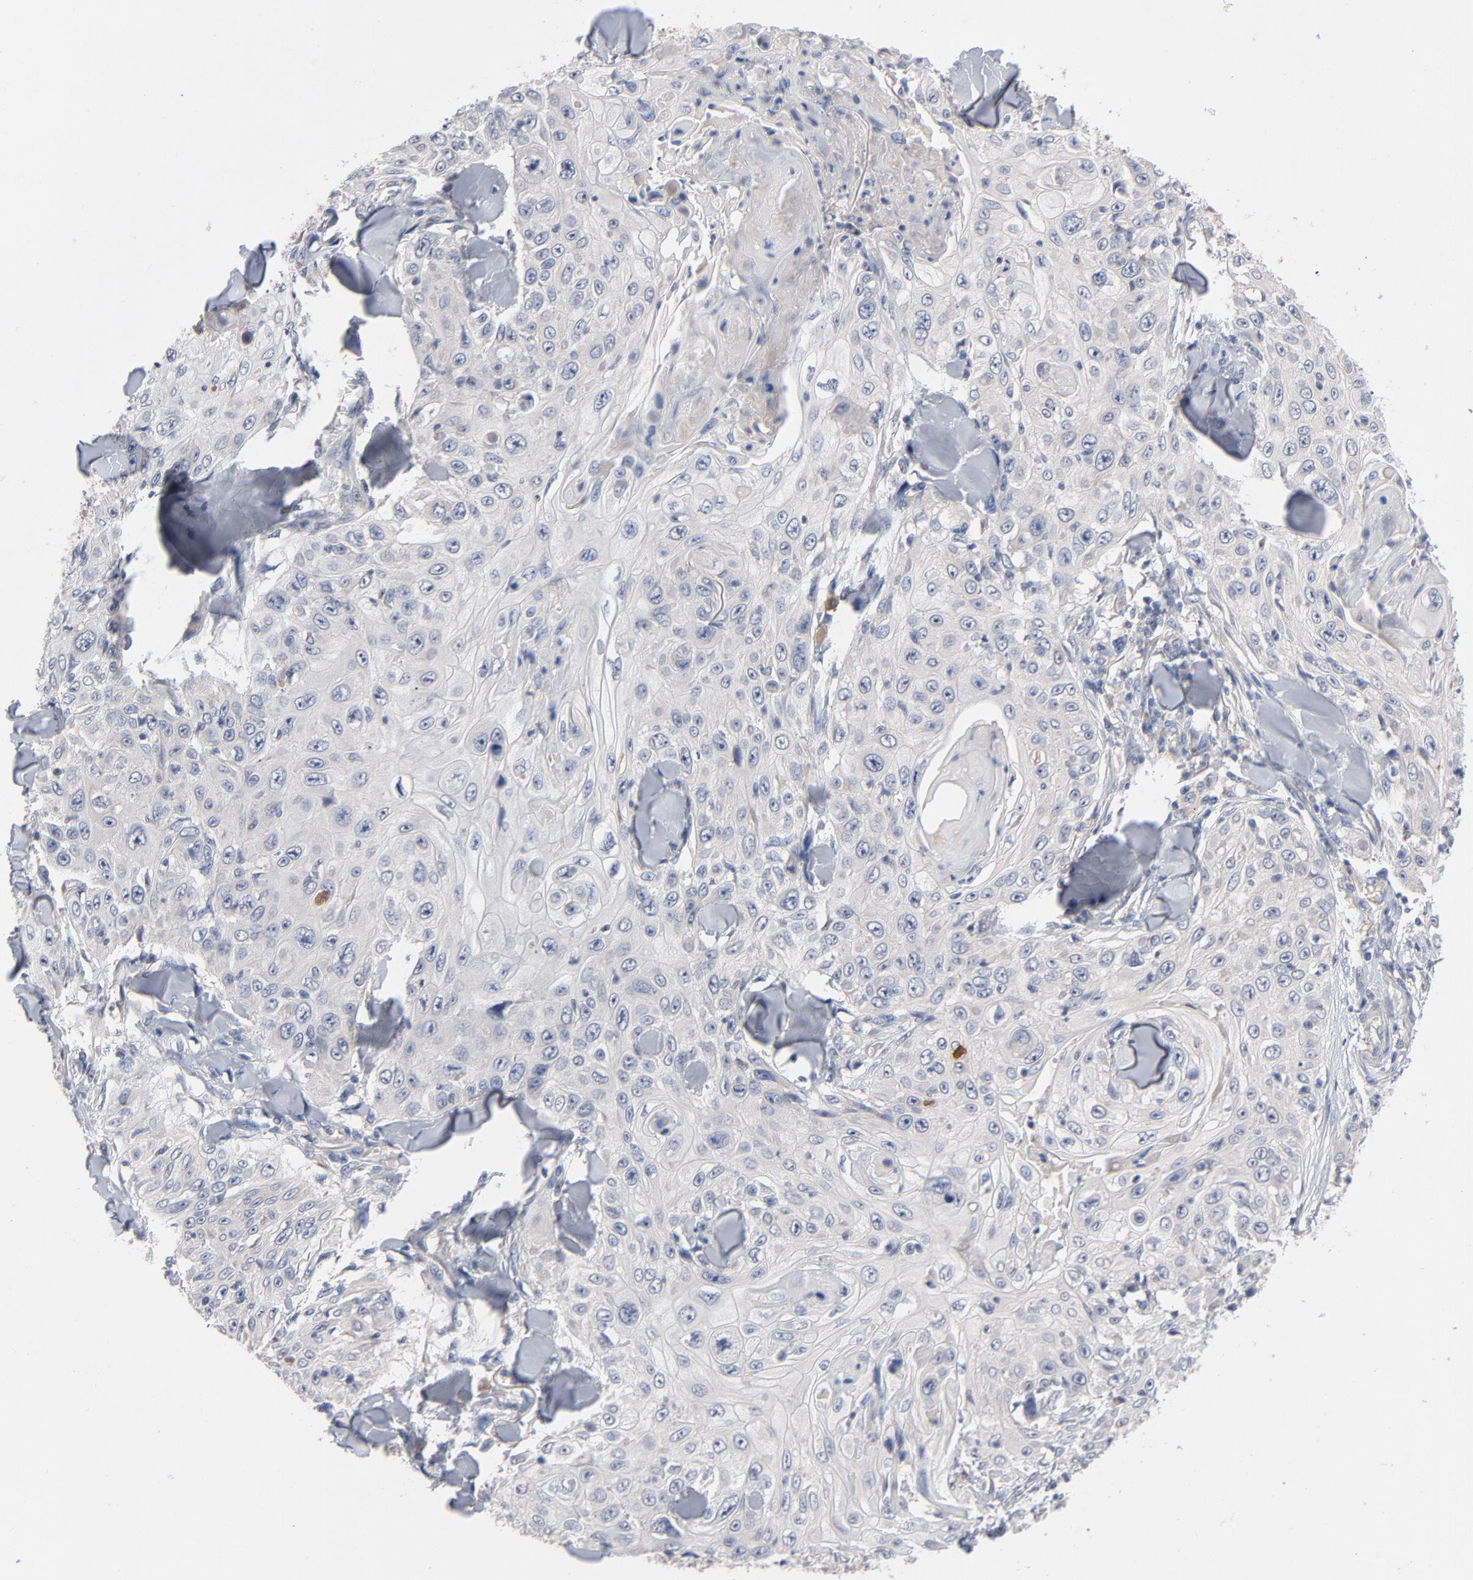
{"staining": {"intensity": "negative", "quantity": "none", "location": "none"}, "tissue": "skin cancer", "cell_type": "Tumor cells", "image_type": "cancer", "snomed": [{"axis": "morphology", "description": "Squamous cell carcinoma, NOS"}, {"axis": "topography", "description": "Skin"}], "caption": "Skin cancer was stained to show a protein in brown. There is no significant staining in tumor cells. Nuclei are stained in blue.", "gene": "CCDC134", "patient": {"sex": "male", "age": 86}}